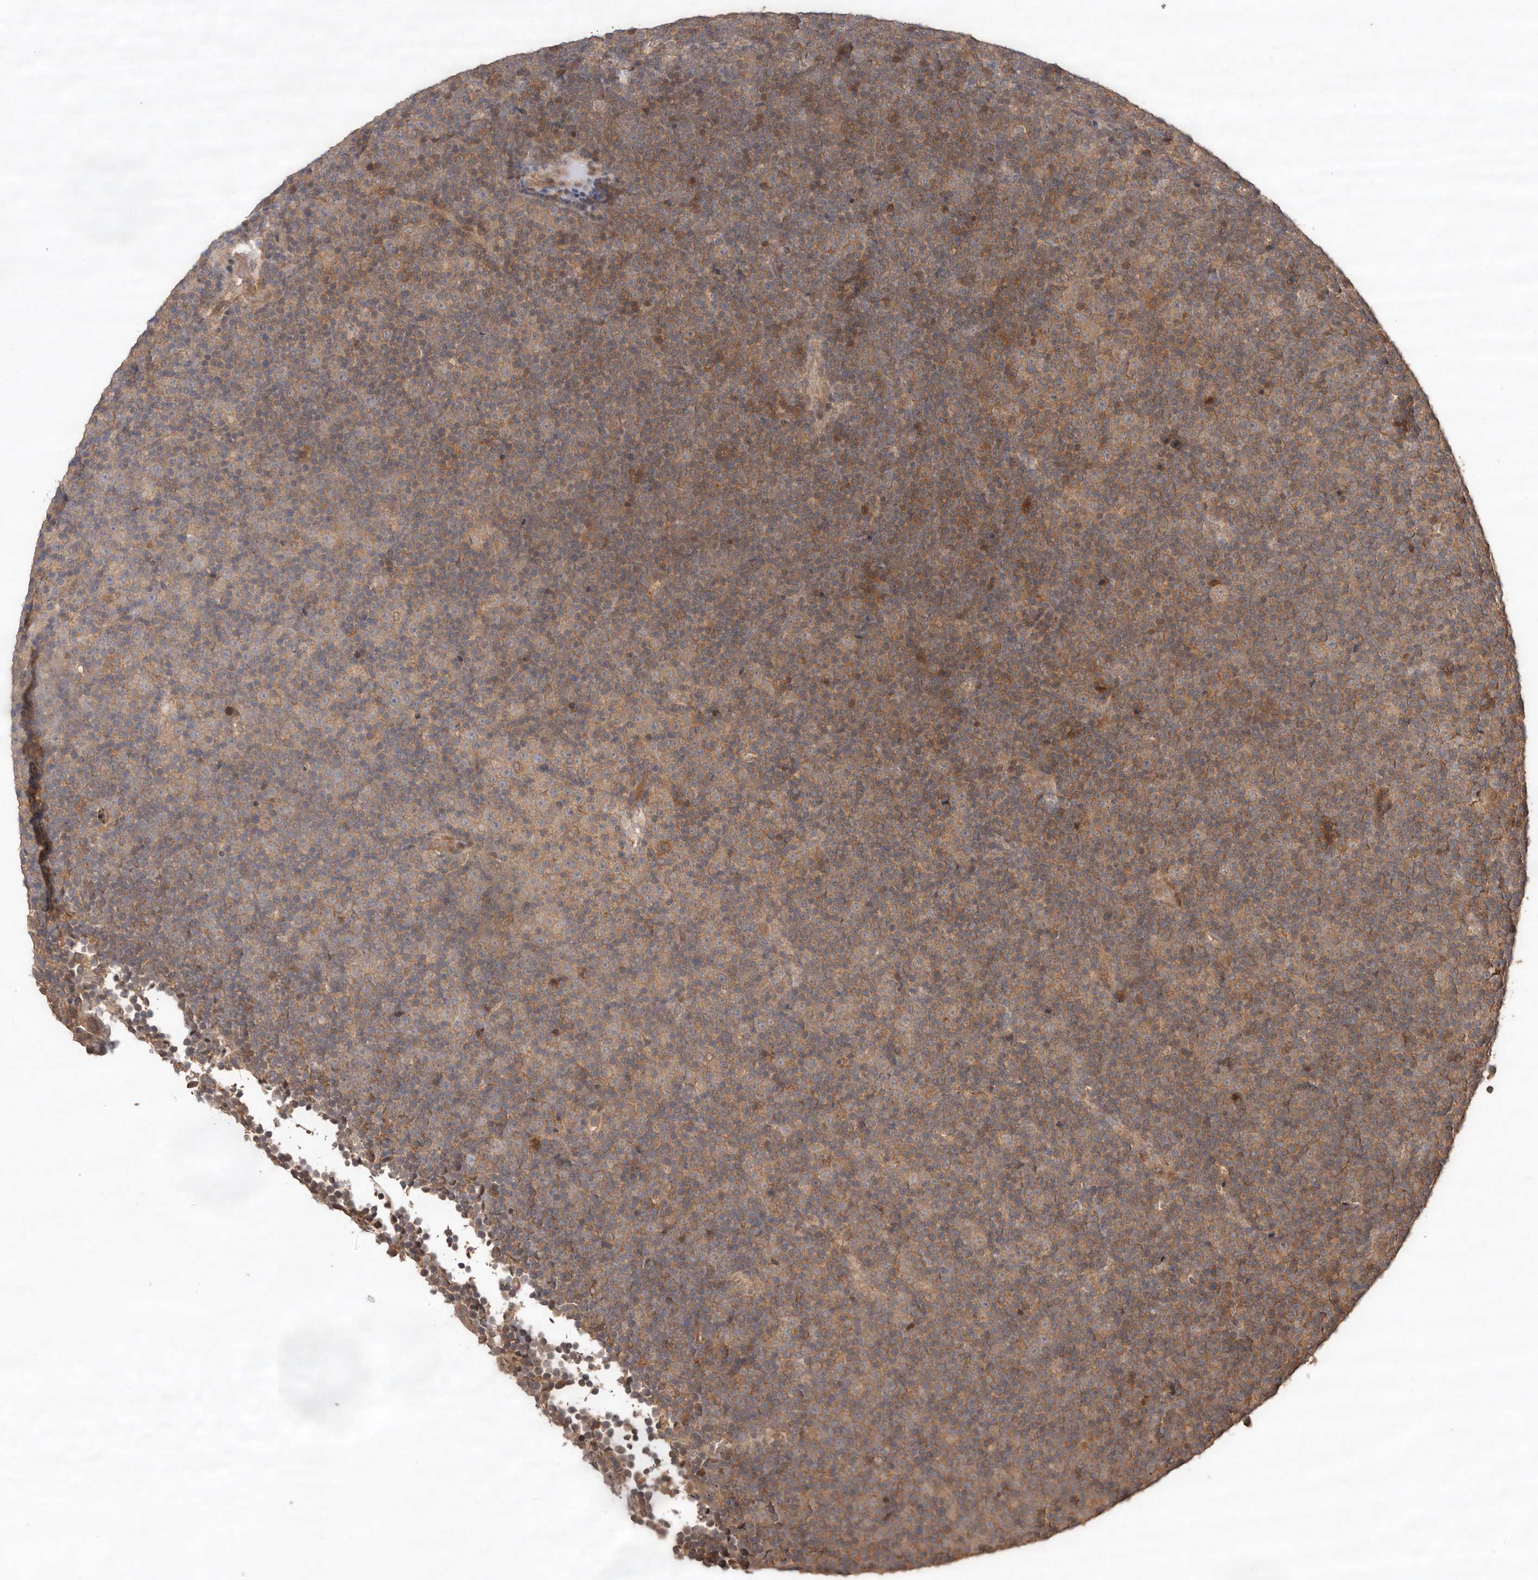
{"staining": {"intensity": "moderate", "quantity": ">75%", "location": "cytoplasmic/membranous"}, "tissue": "lymphoma", "cell_type": "Tumor cells", "image_type": "cancer", "snomed": [{"axis": "morphology", "description": "Malignant lymphoma, non-Hodgkin's type, Low grade"}, {"axis": "topography", "description": "Lymph node"}], "caption": "Immunohistochemical staining of malignant lymphoma, non-Hodgkin's type (low-grade) displays medium levels of moderate cytoplasmic/membranous staining in about >75% of tumor cells.", "gene": "RWDD1", "patient": {"sex": "female", "age": 67}}